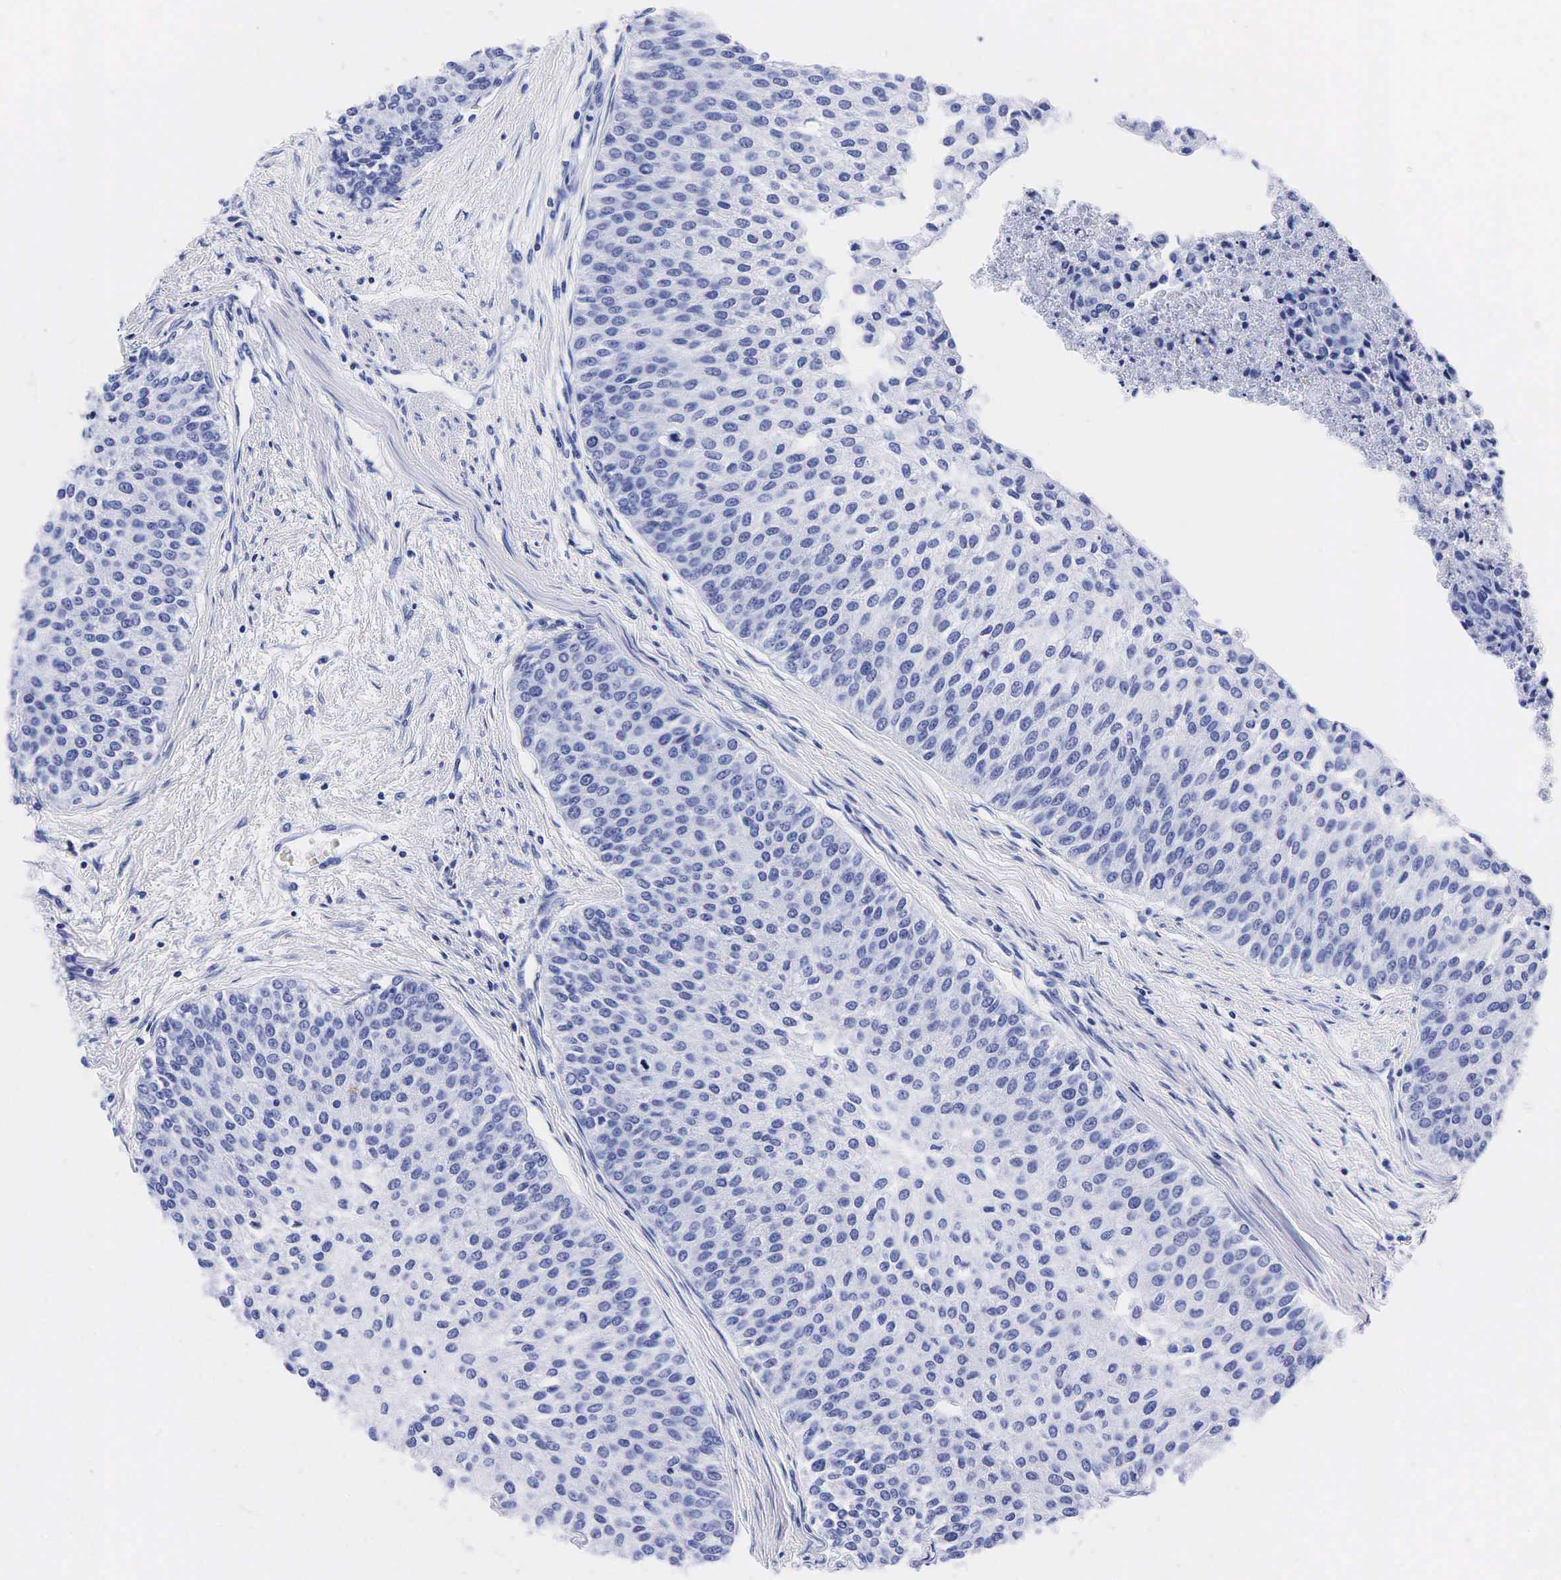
{"staining": {"intensity": "negative", "quantity": "none", "location": "none"}, "tissue": "urothelial cancer", "cell_type": "Tumor cells", "image_type": "cancer", "snomed": [{"axis": "morphology", "description": "Urothelial carcinoma, Low grade"}, {"axis": "topography", "description": "Urinary bladder"}], "caption": "A high-resolution micrograph shows immunohistochemistry (IHC) staining of urothelial carcinoma (low-grade), which exhibits no significant expression in tumor cells.", "gene": "KLK3", "patient": {"sex": "female", "age": 73}}